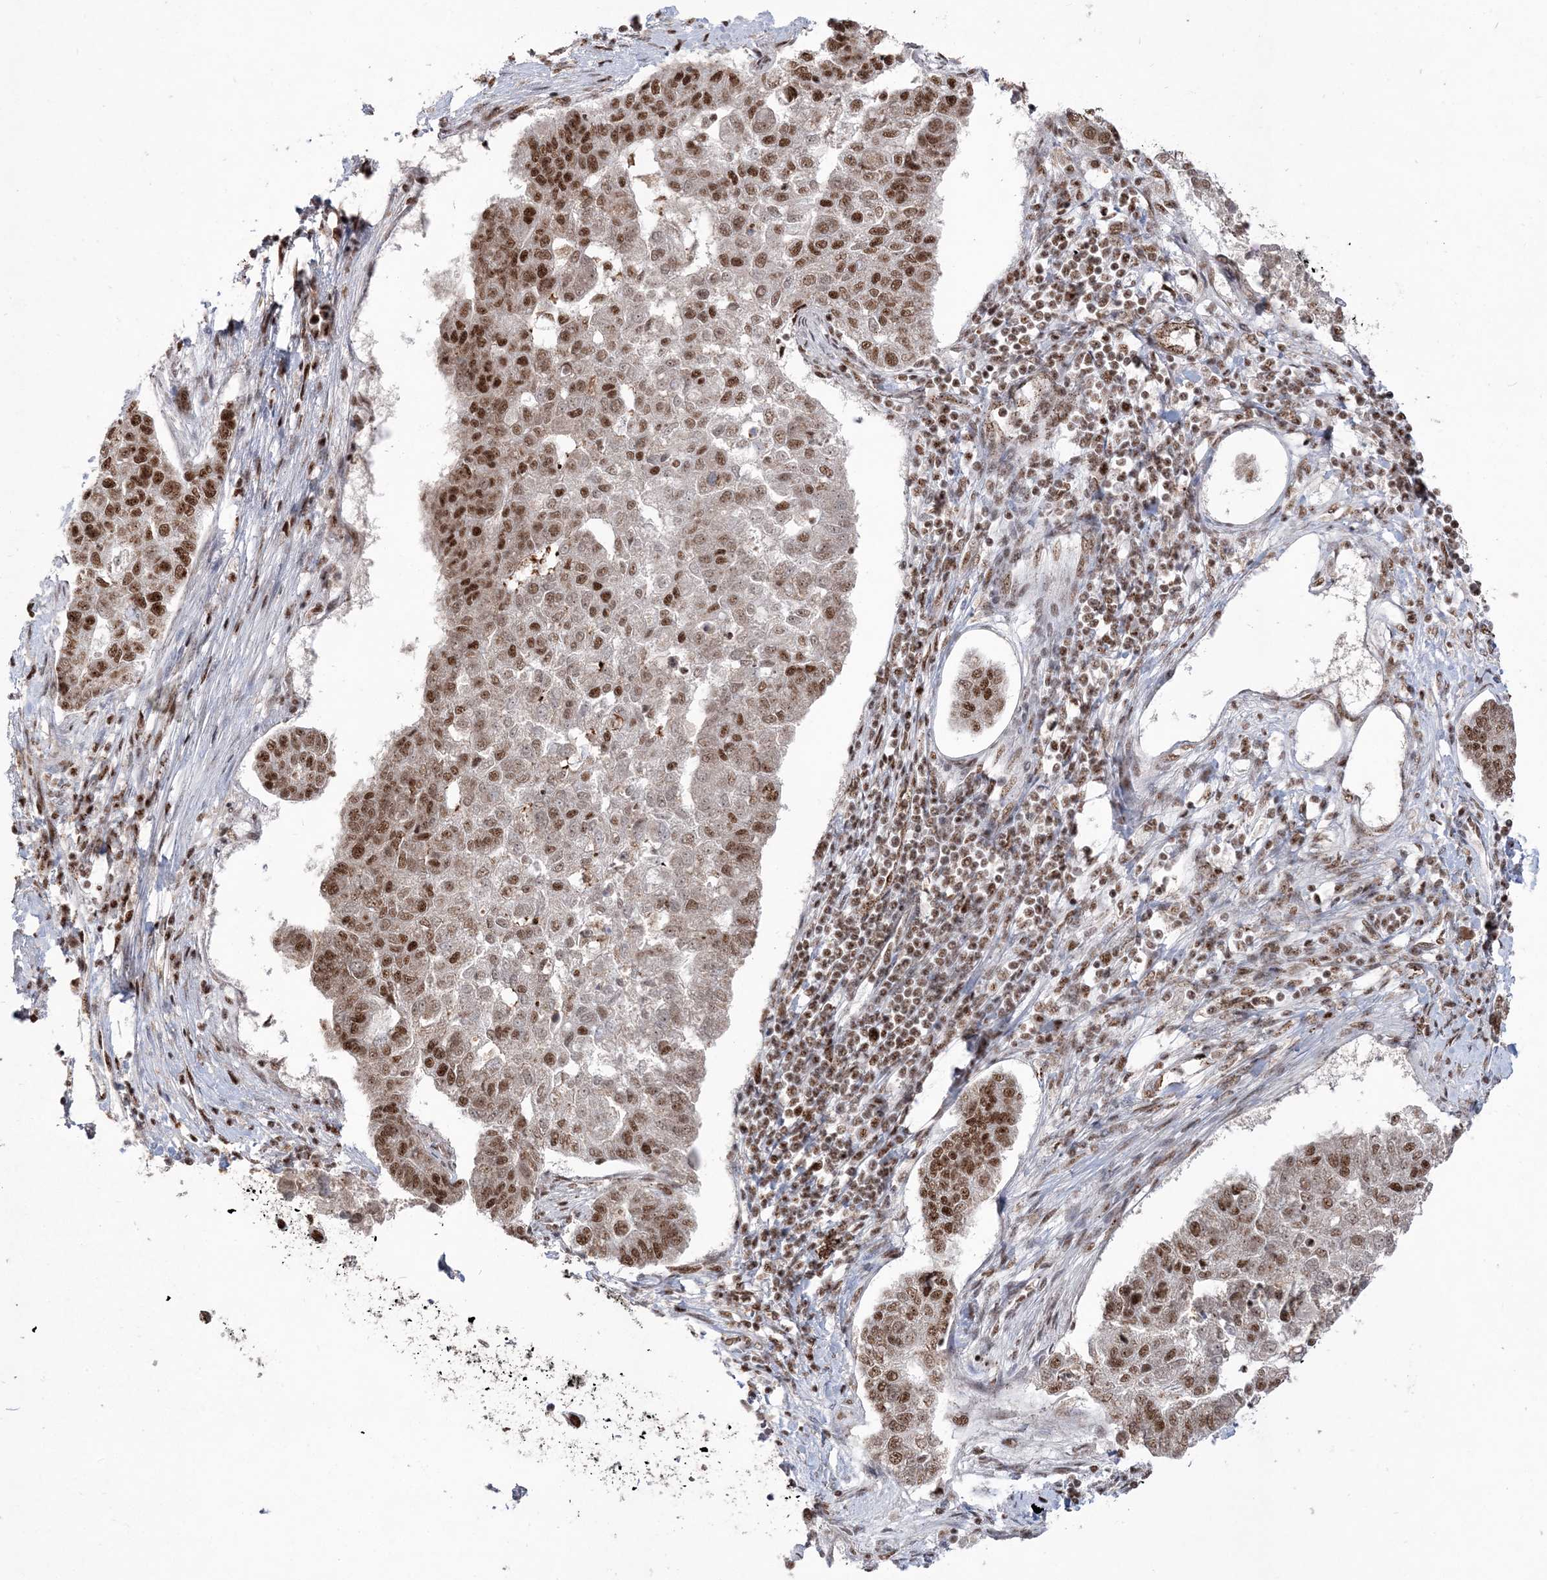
{"staining": {"intensity": "strong", "quantity": ">75%", "location": "nuclear"}, "tissue": "pancreatic cancer", "cell_type": "Tumor cells", "image_type": "cancer", "snomed": [{"axis": "morphology", "description": "Adenocarcinoma, NOS"}, {"axis": "topography", "description": "Pancreas"}], "caption": "Immunohistochemical staining of human pancreatic cancer demonstrates strong nuclear protein staining in approximately >75% of tumor cells.", "gene": "RBM17", "patient": {"sex": "female", "age": 61}}